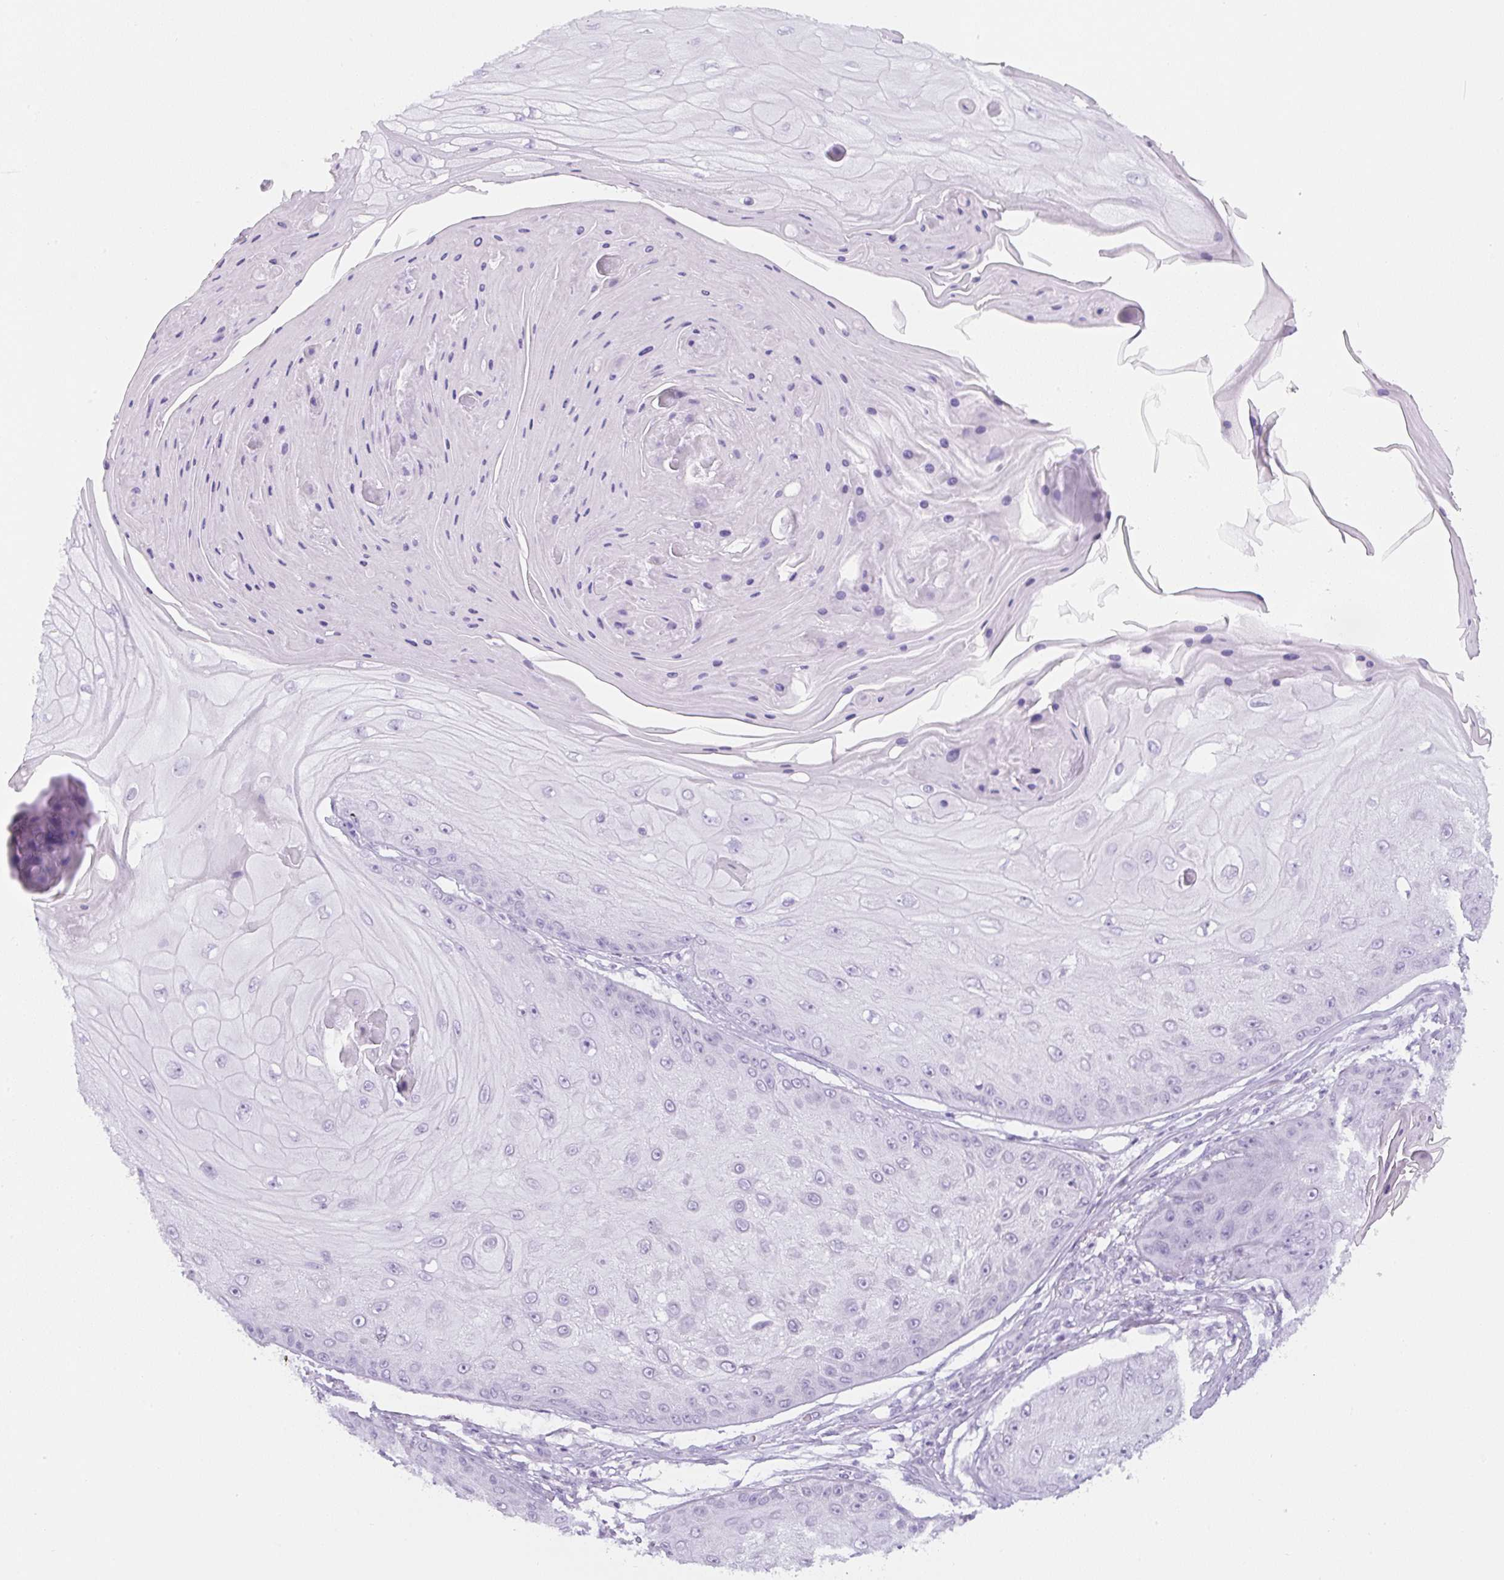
{"staining": {"intensity": "negative", "quantity": "none", "location": "none"}, "tissue": "skin cancer", "cell_type": "Tumor cells", "image_type": "cancer", "snomed": [{"axis": "morphology", "description": "Squamous cell carcinoma, NOS"}, {"axis": "topography", "description": "Skin"}], "caption": "This is an IHC image of human skin squamous cell carcinoma. There is no positivity in tumor cells.", "gene": "ADAMTS19", "patient": {"sex": "male", "age": 70}}